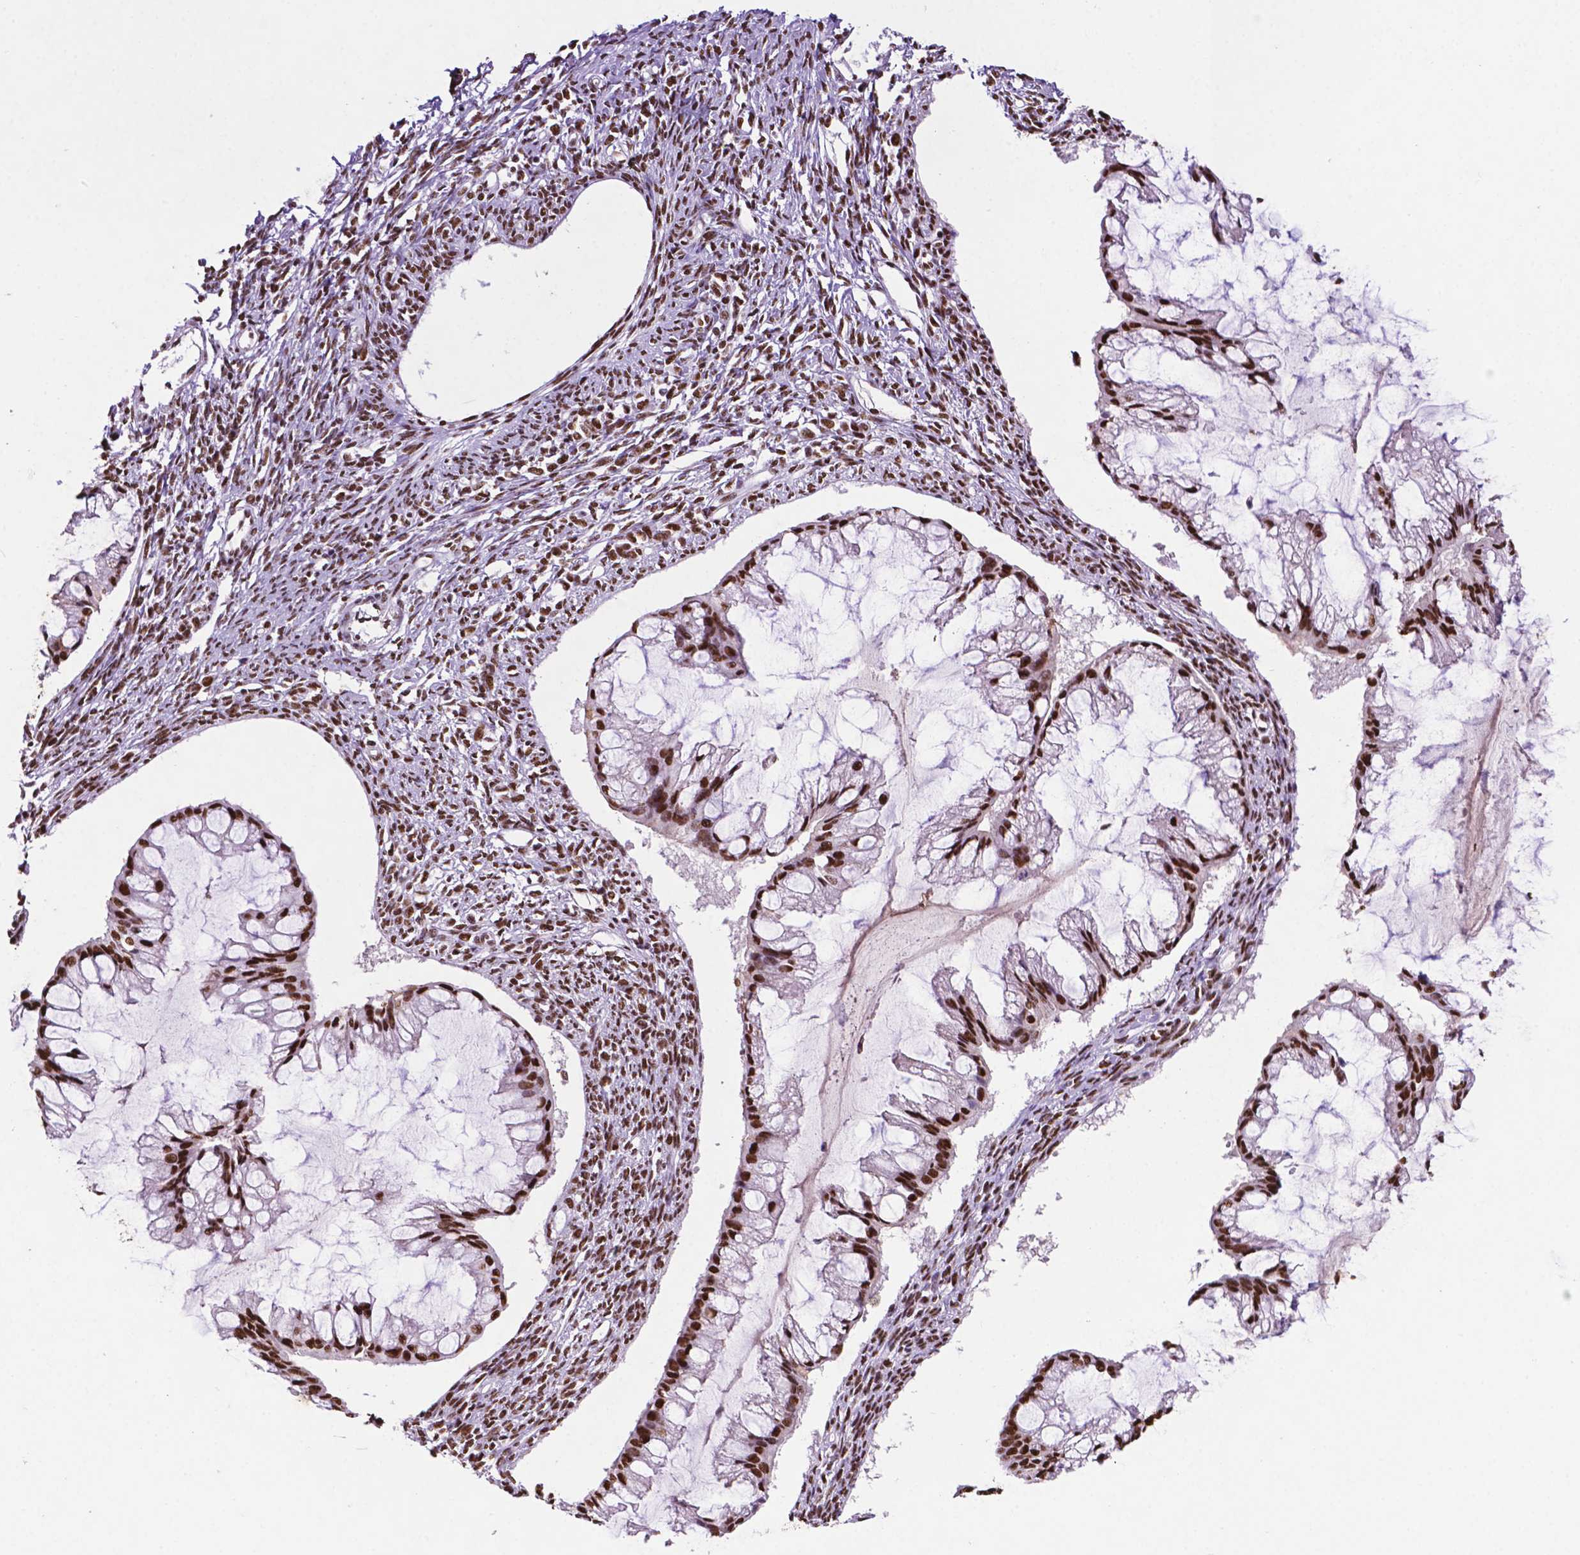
{"staining": {"intensity": "strong", "quantity": ">75%", "location": "nuclear"}, "tissue": "ovarian cancer", "cell_type": "Tumor cells", "image_type": "cancer", "snomed": [{"axis": "morphology", "description": "Cystadenocarcinoma, mucinous, NOS"}, {"axis": "topography", "description": "Ovary"}], "caption": "Brown immunohistochemical staining in human mucinous cystadenocarcinoma (ovarian) exhibits strong nuclear expression in approximately >75% of tumor cells. (IHC, brightfield microscopy, high magnification).", "gene": "CCAR2", "patient": {"sex": "female", "age": 73}}